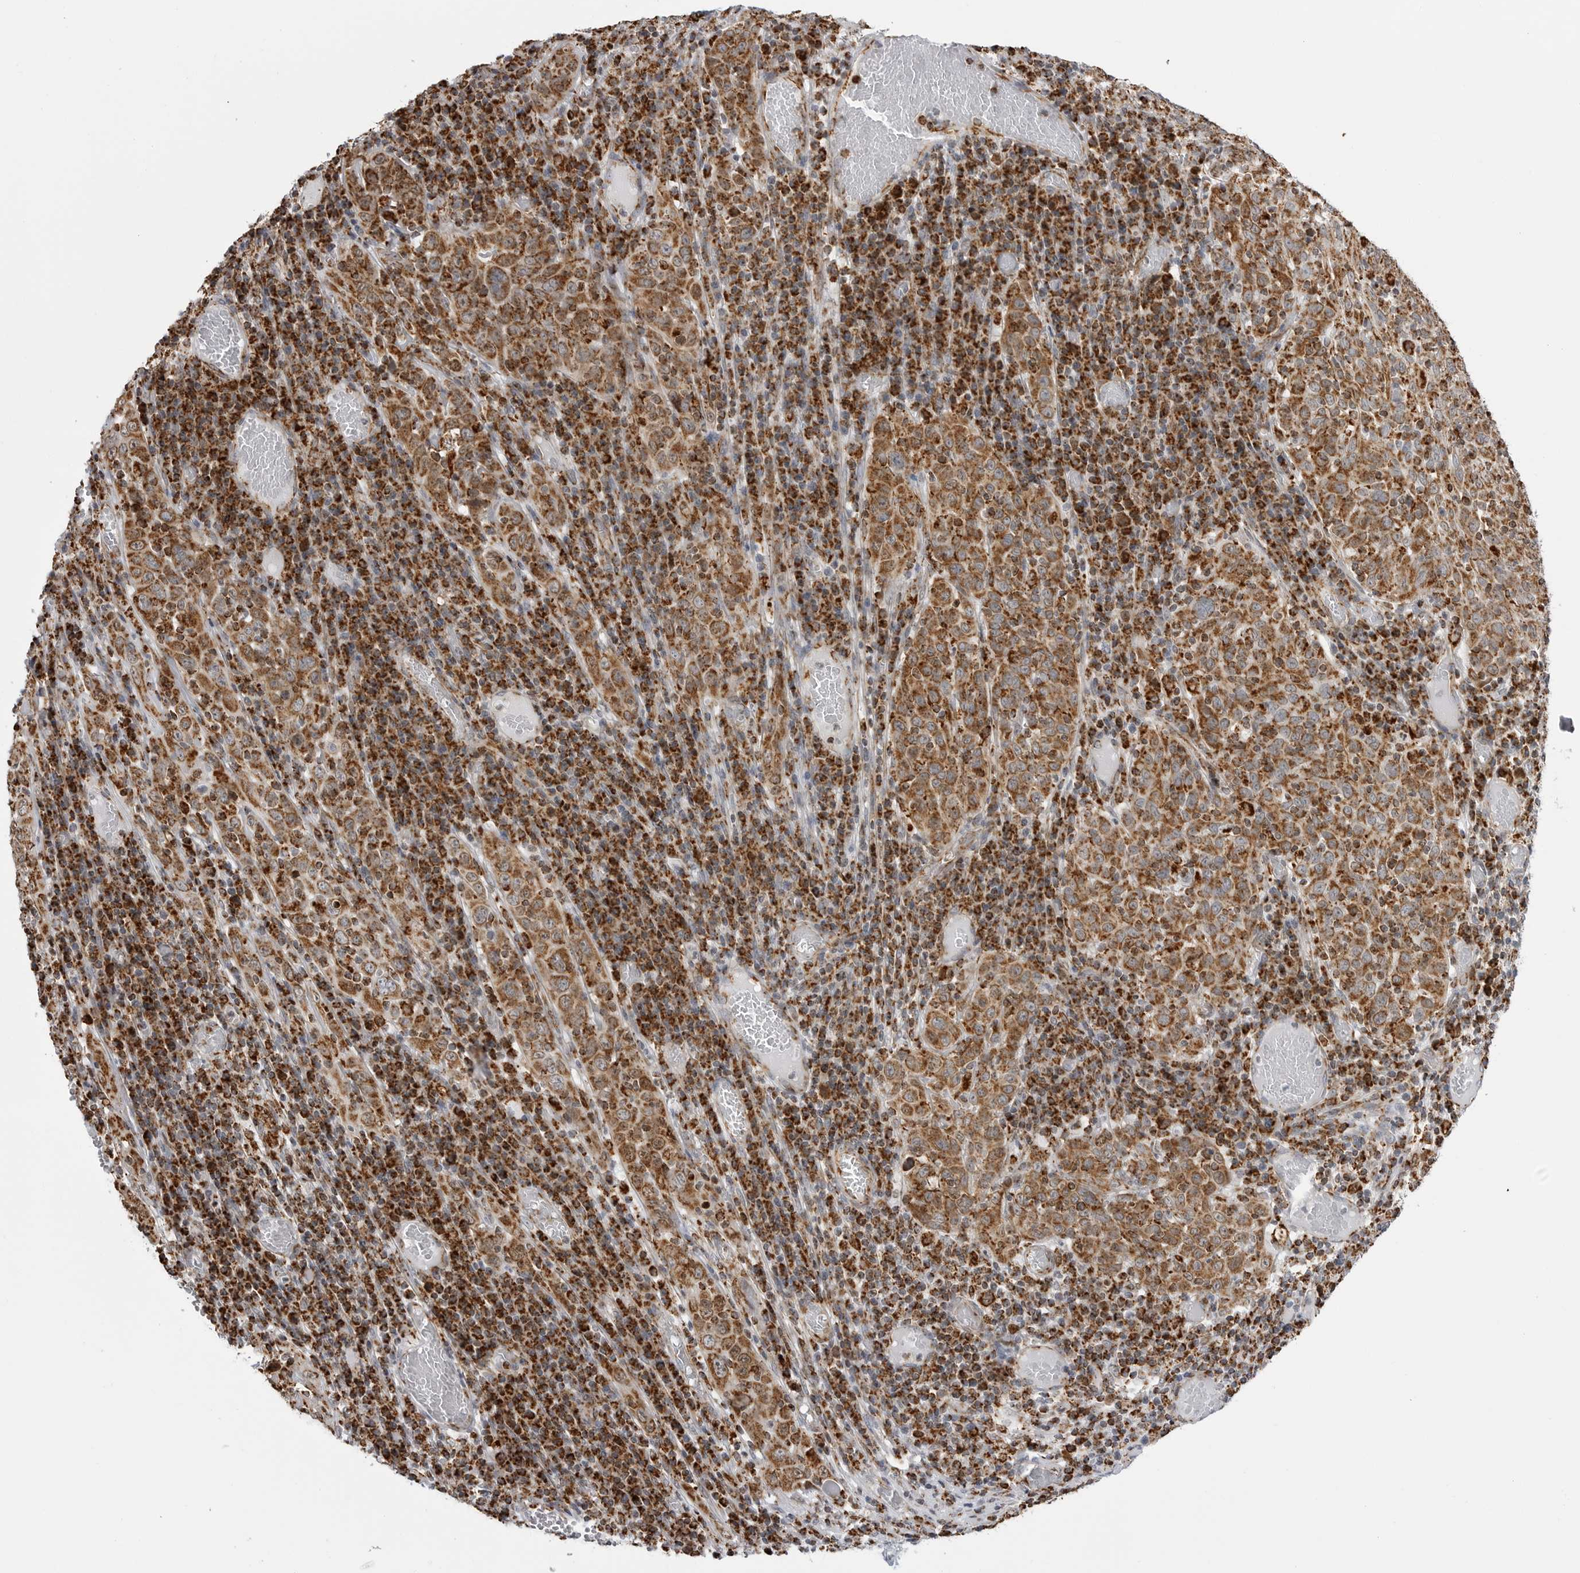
{"staining": {"intensity": "moderate", "quantity": ">75%", "location": "cytoplasmic/membranous"}, "tissue": "cervical cancer", "cell_type": "Tumor cells", "image_type": "cancer", "snomed": [{"axis": "morphology", "description": "Squamous cell carcinoma, NOS"}, {"axis": "topography", "description": "Cervix"}], "caption": "Human cervical cancer (squamous cell carcinoma) stained with a protein marker displays moderate staining in tumor cells.", "gene": "COX5A", "patient": {"sex": "female", "age": 46}}